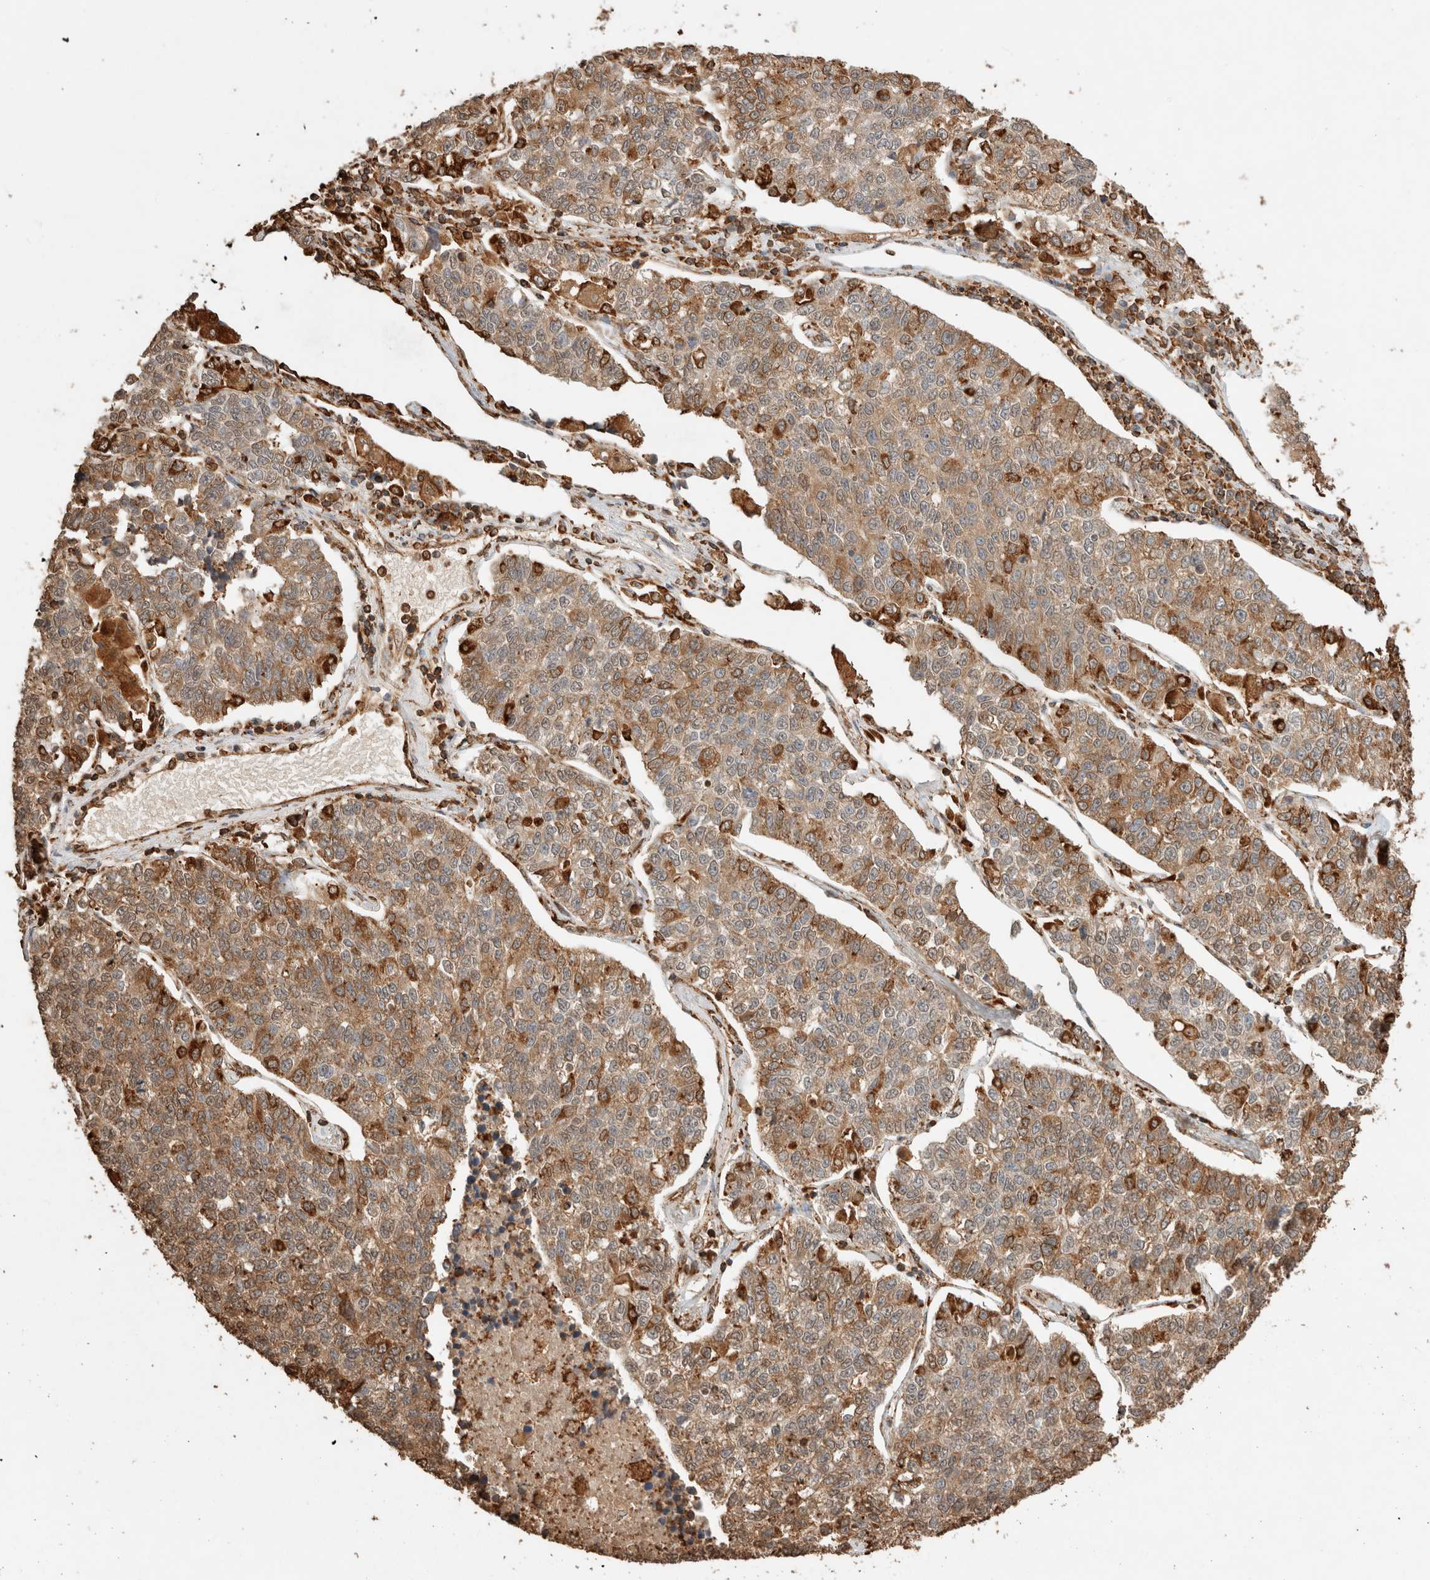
{"staining": {"intensity": "moderate", "quantity": ">75%", "location": "cytoplasmic/membranous"}, "tissue": "lung cancer", "cell_type": "Tumor cells", "image_type": "cancer", "snomed": [{"axis": "morphology", "description": "Adenocarcinoma, NOS"}, {"axis": "topography", "description": "Lung"}], "caption": "Lung cancer (adenocarcinoma) stained with DAB immunohistochemistry (IHC) exhibits medium levels of moderate cytoplasmic/membranous positivity in approximately >75% of tumor cells.", "gene": "ERAP1", "patient": {"sex": "male", "age": 49}}